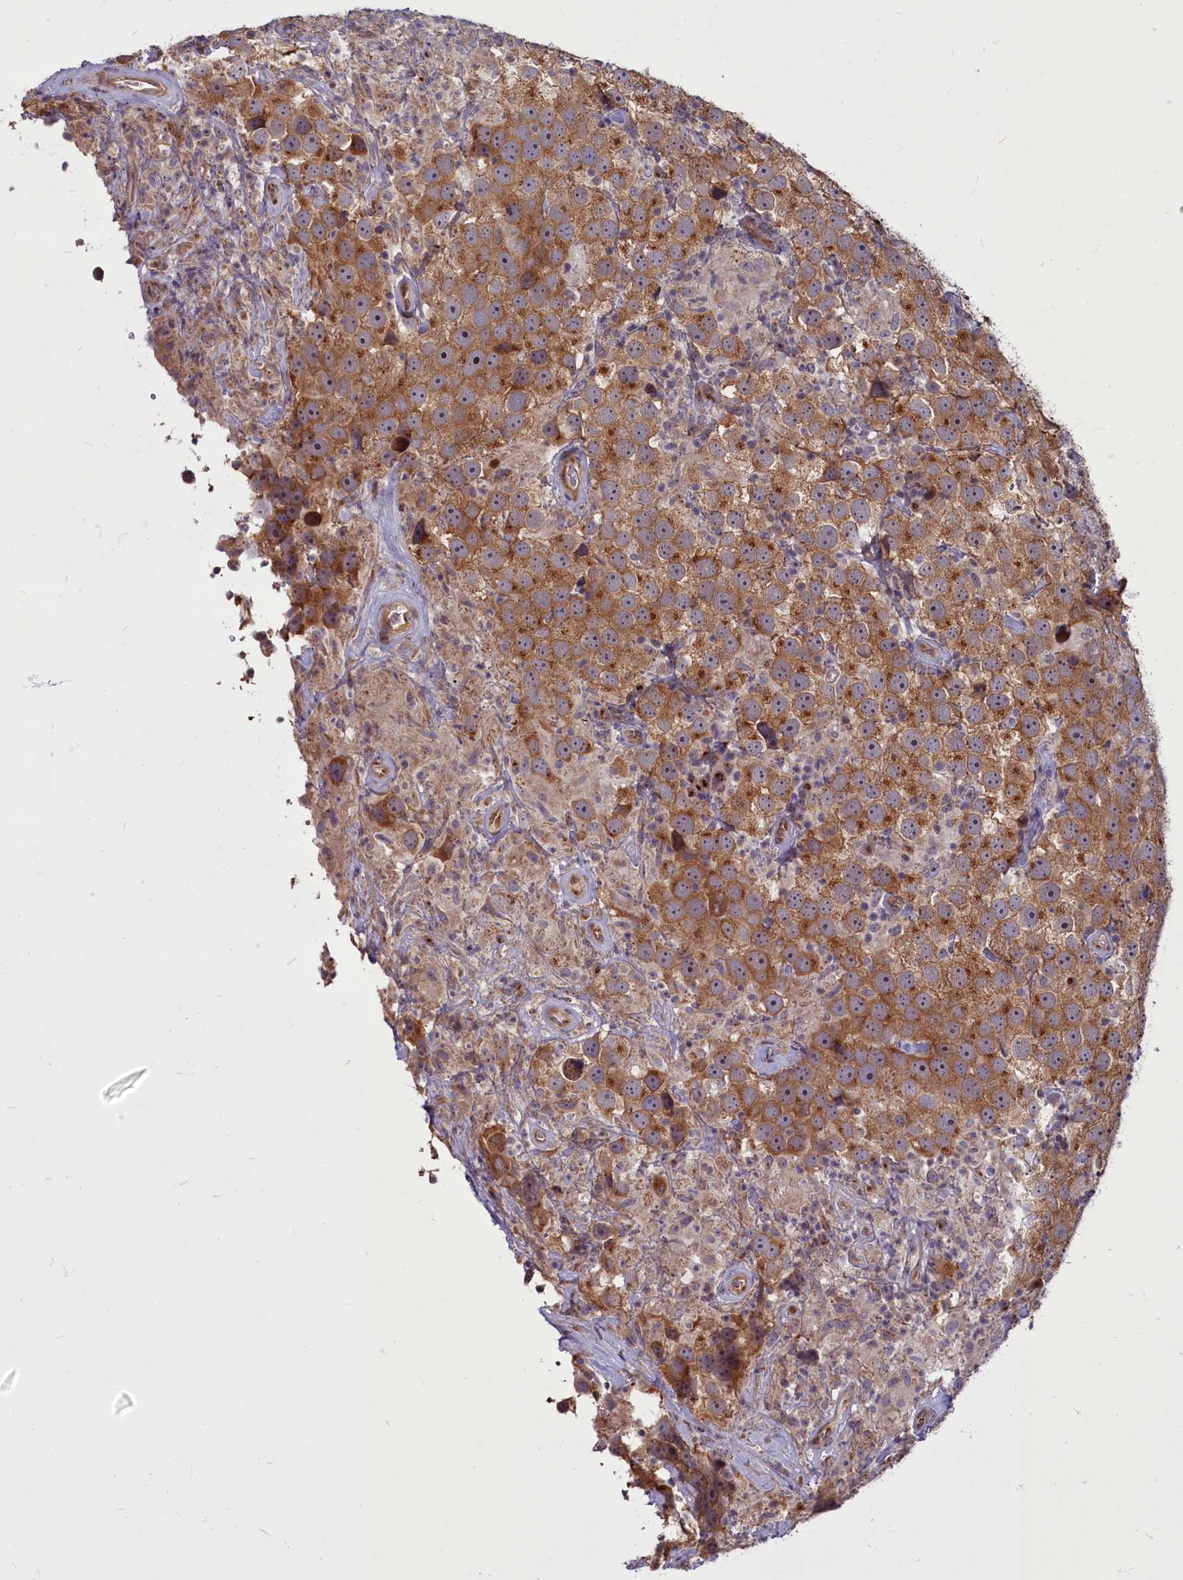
{"staining": {"intensity": "moderate", "quantity": ">75%", "location": "cytoplasmic/membranous"}, "tissue": "testis cancer", "cell_type": "Tumor cells", "image_type": "cancer", "snomed": [{"axis": "morphology", "description": "Seminoma, NOS"}, {"axis": "topography", "description": "Testis"}], "caption": "Testis cancer (seminoma) stained with immunohistochemistry (IHC) reveals moderate cytoplasmic/membranous positivity in about >75% of tumor cells. (DAB (3,3'-diaminobenzidine) IHC with brightfield microscopy, high magnification).", "gene": "MYCBP", "patient": {"sex": "male", "age": 49}}